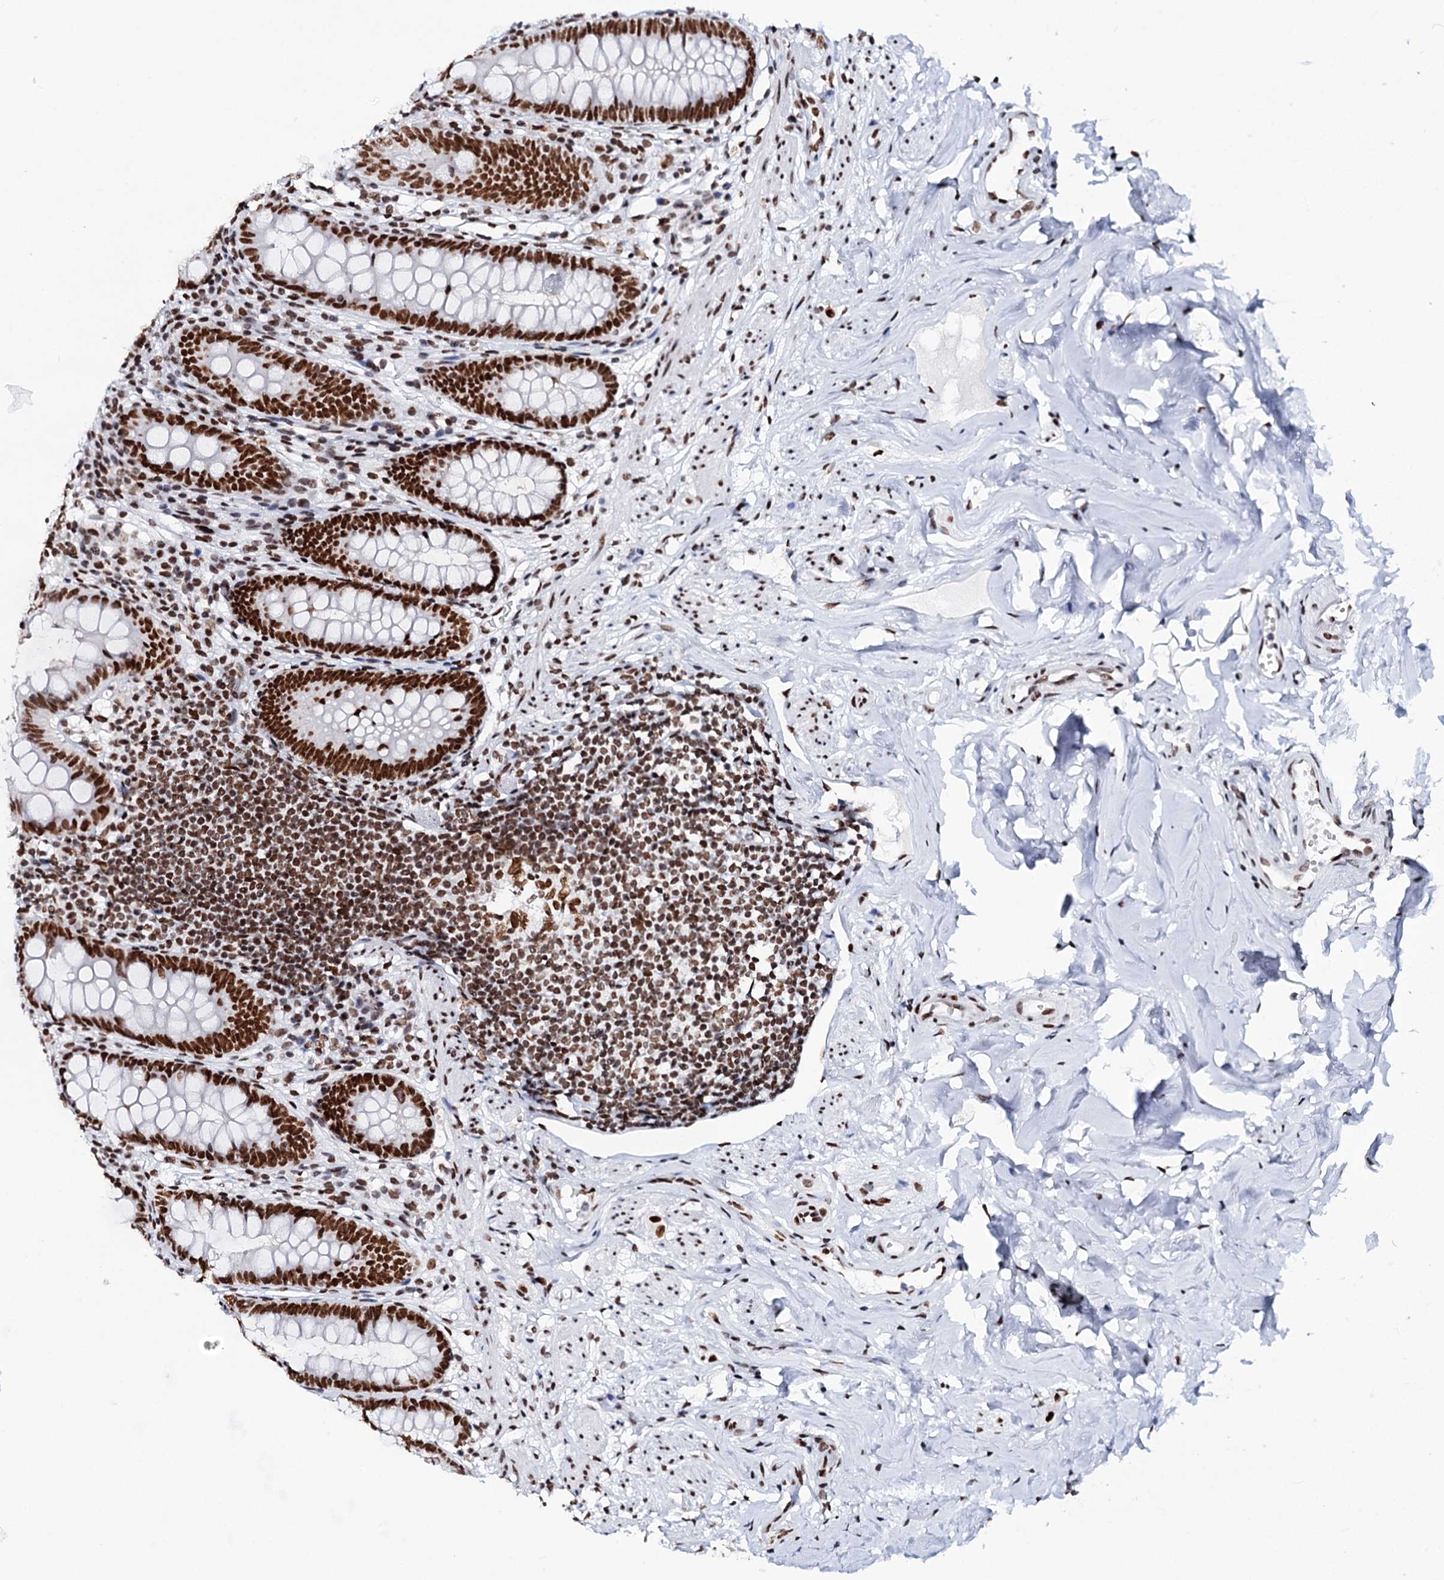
{"staining": {"intensity": "strong", "quantity": ">75%", "location": "nuclear"}, "tissue": "appendix", "cell_type": "Glandular cells", "image_type": "normal", "snomed": [{"axis": "morphology", "description": "Normal tissue, NOS"}, {"axis": "topography", "description": "Appendix"}], "caption": "Strong nuclear staining for a protein is identified in approximately >75% of glandular cells of benign appendix using IHC.", "gene": "MATR3", "patient": {"sex": "female", "age": 51}}